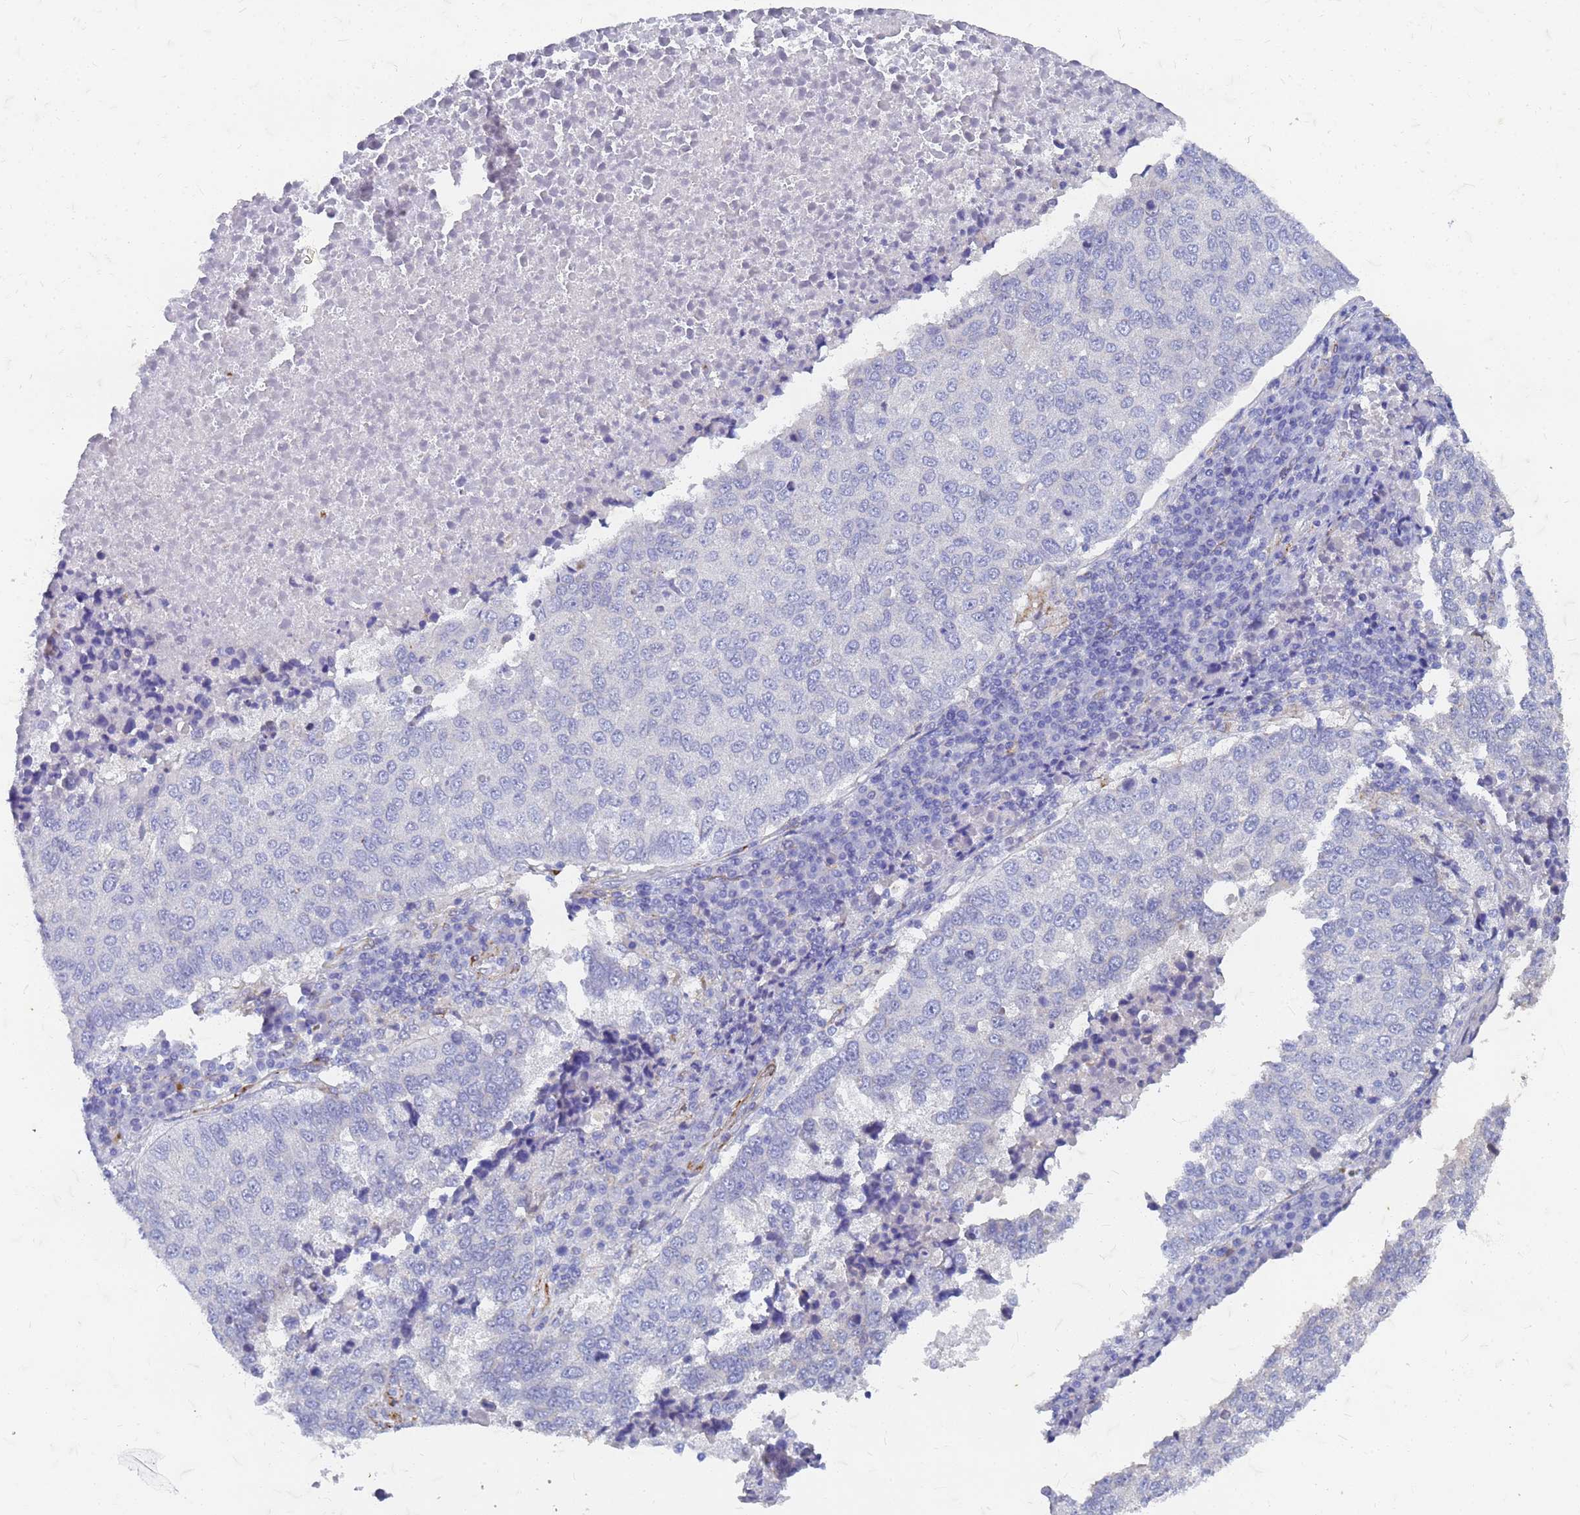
{"staining": {"intensity": "negative", "quantity": "none", "location": "none"}, "tissue": "lung cancer", "cell_type": "Tumor cells", "image_type": "cancer", "snomed": [{"axis": "morphology", "description": "Squamous cell carcinoma, NOS"}, {"axis": "topography", "description": "Lung"}], "caption": "A high-resolution image shows immunohistochemistry staining of squamous cell carcinoma (lung), which exhibits no significant positivity in tumor cells. (Immunohistochemistry (ihc), brightfield microscopy, high magnification).", "gene": "TRIM64B", "patient": {"sex": "male", "age": 73}}